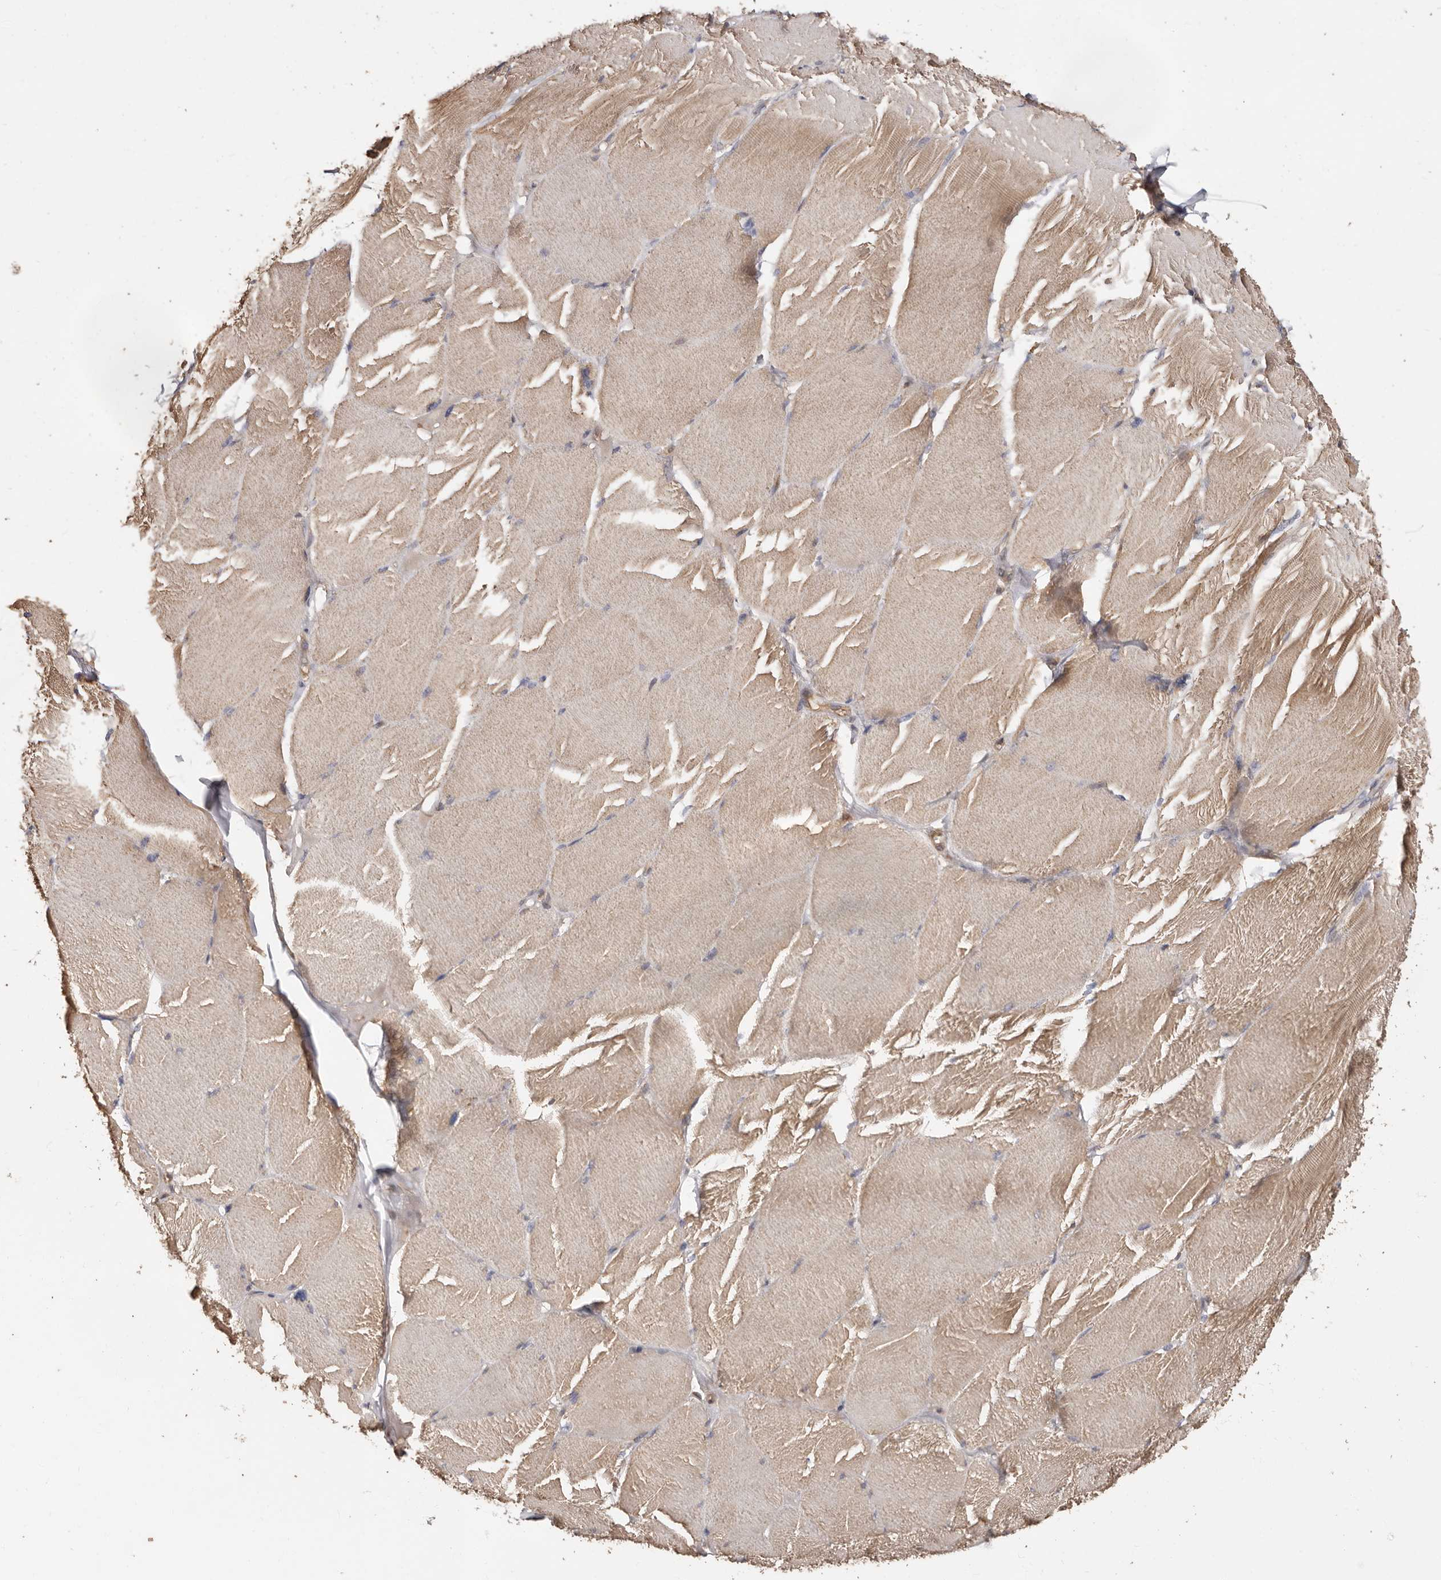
{"staining": {"intensity": "weak", "quantity": ">75%", "location": "cytoplasmic/membranous"}, "tissue": "skeletal muscle", "cell_type": "Myocytes", "image_type": "normal", "snomed": [{"axis": "morphology", "description": "Normal tissue, NOS"}, {"axis": "topography", "description": "Skin"}, {"axis": "topography", "description": "Skeletal muscle"}], "caption": "A histopathology image of human skeletal muscle stained for a protein shows weak cytoplasmic/membranous brown staining in myocytes. The staining was performed using DAB (3,3'-diaminobenzidine), with brown indicating positive protein expression. Nuclei are stained blue with hematoxylin.", "gene": "COQ8B", "patient": {"sex": "male", "age": 83}}